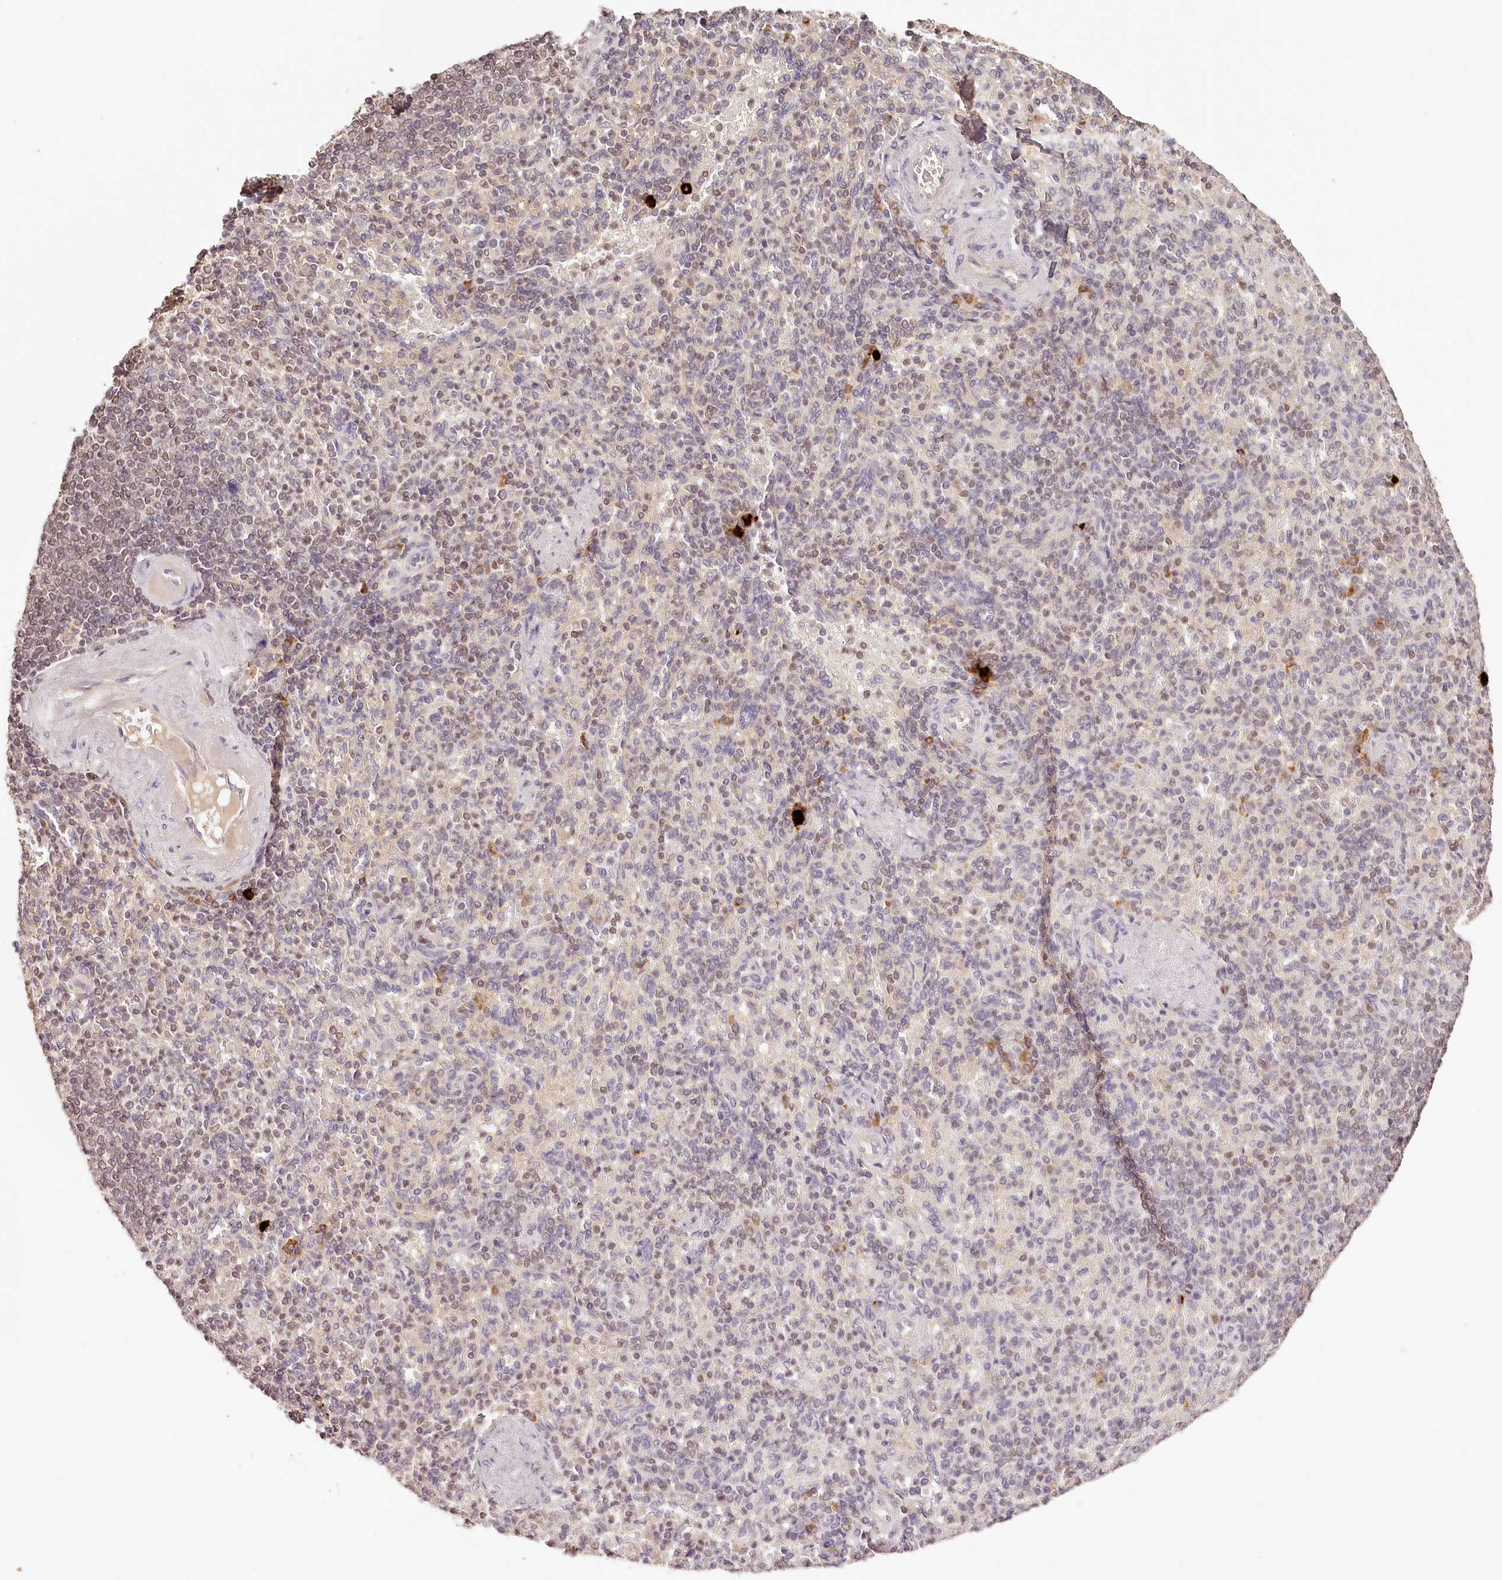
{"staining": {"intensity": "moderate", "quantity": "<25%", "location": "cytoplasmic/membranous"}, "tissue": "spleen", "cell_type": "Cells in red pulp", "image_type": "normal", "snomed": [{"axis": "morphology", "description": "Normal tissue, NOS"}, {"axis": "topography", "description": "Spleen"}], "caption": "IHC histopathology image of unremarkable spleen stained for a protein (brown), which displays low levels of moderate cytoplasmic/membranous expression in approximately <25% of cells in red pulp.", "gene": "SYNGR1", "patient": {"sex": "female", "age": 74}}